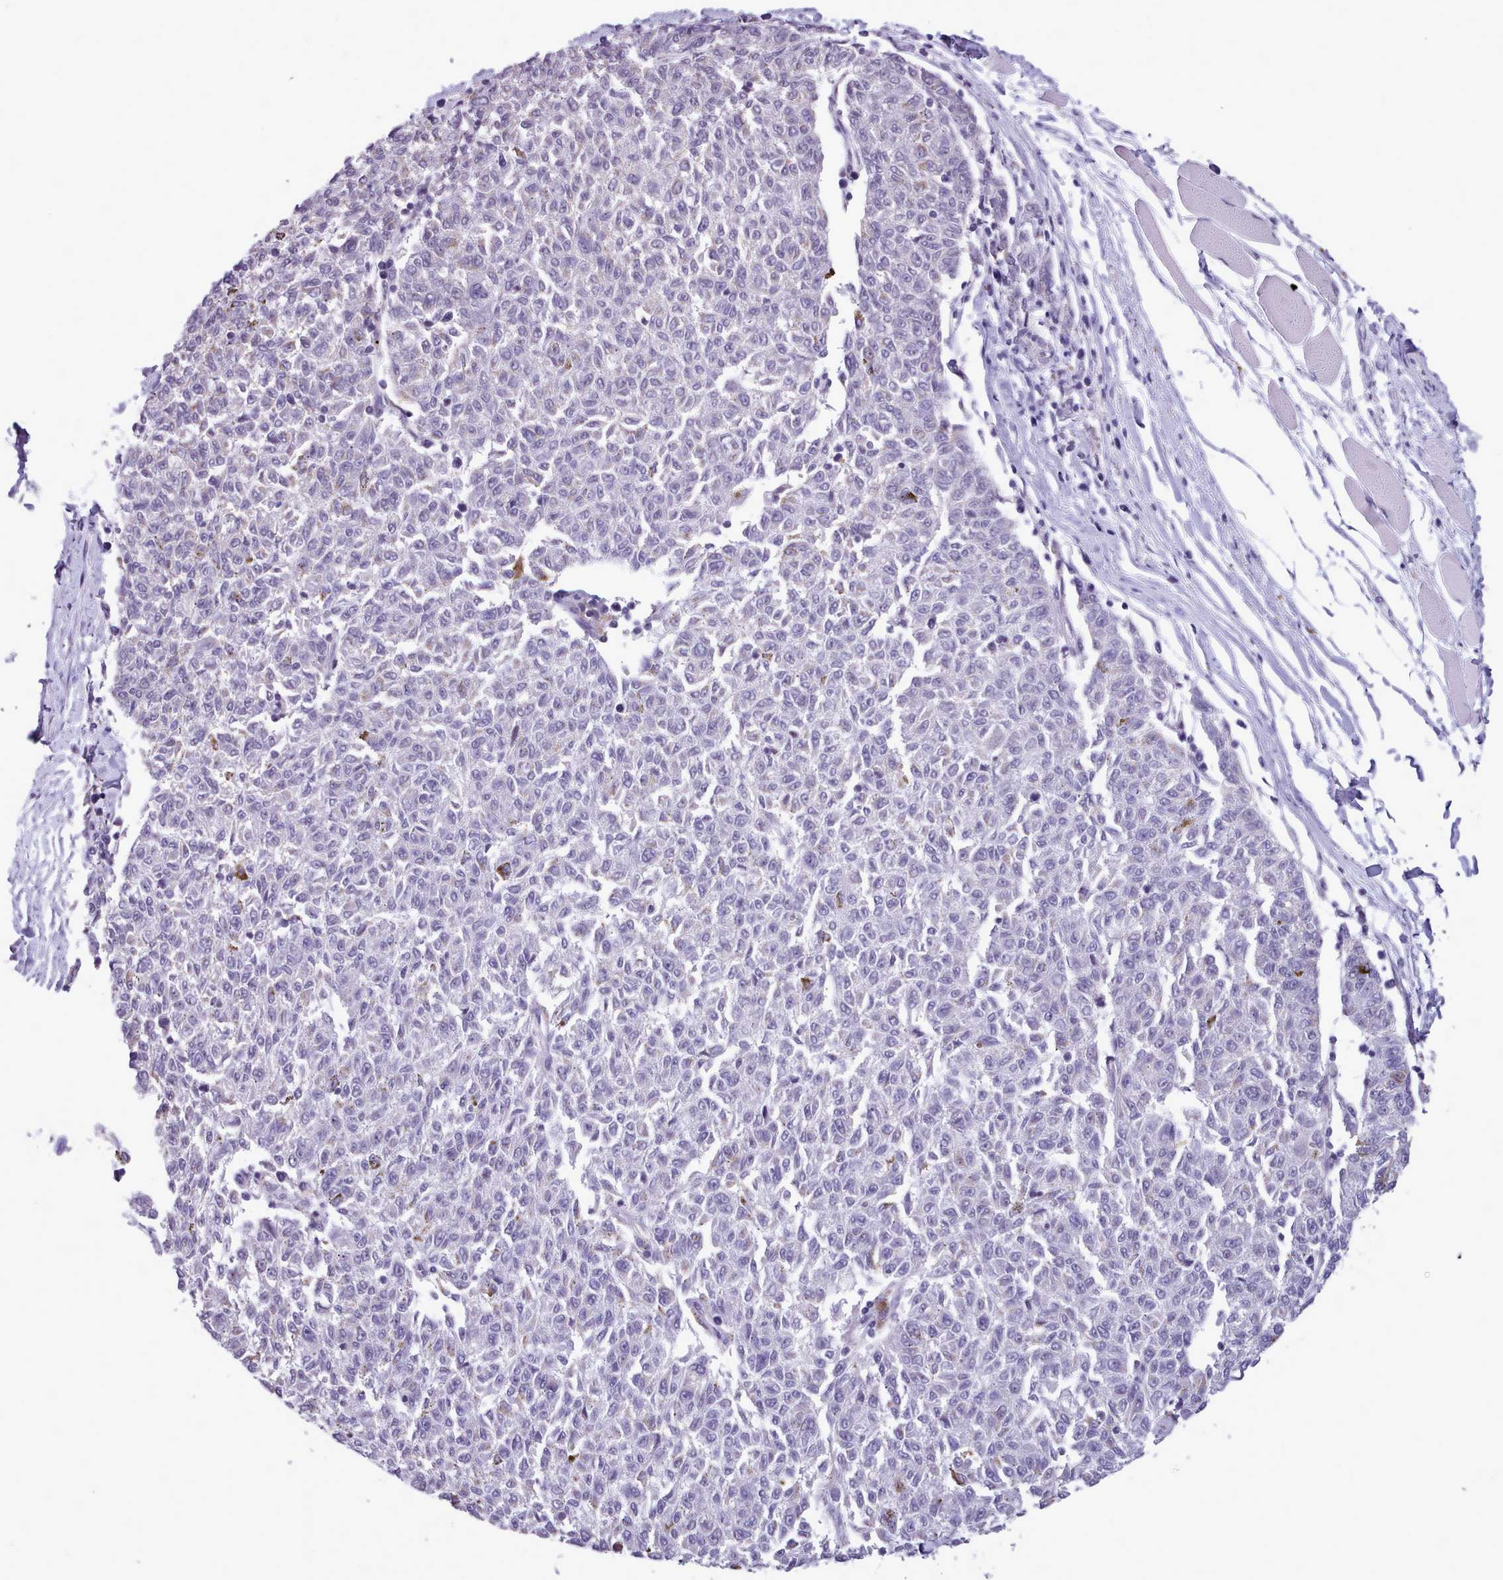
{"staining": {"intensity": "negative", "quantity": "none", "location": "none"}, "tissue": "melanoma", "cell_type": "Tumor cells", "image_type": "cancer", "snomed": [{"axis": "morphology", "description": "Malignant melanoma, NOS"}, {"axis": "topography", "description": "Skin"}], "caption": "Immunohistochemistry of malignant melanoma demonstrates no expression in tumor cells.", "gene": "KCTD16", "patient": {"sex": "female", "age": 72}}